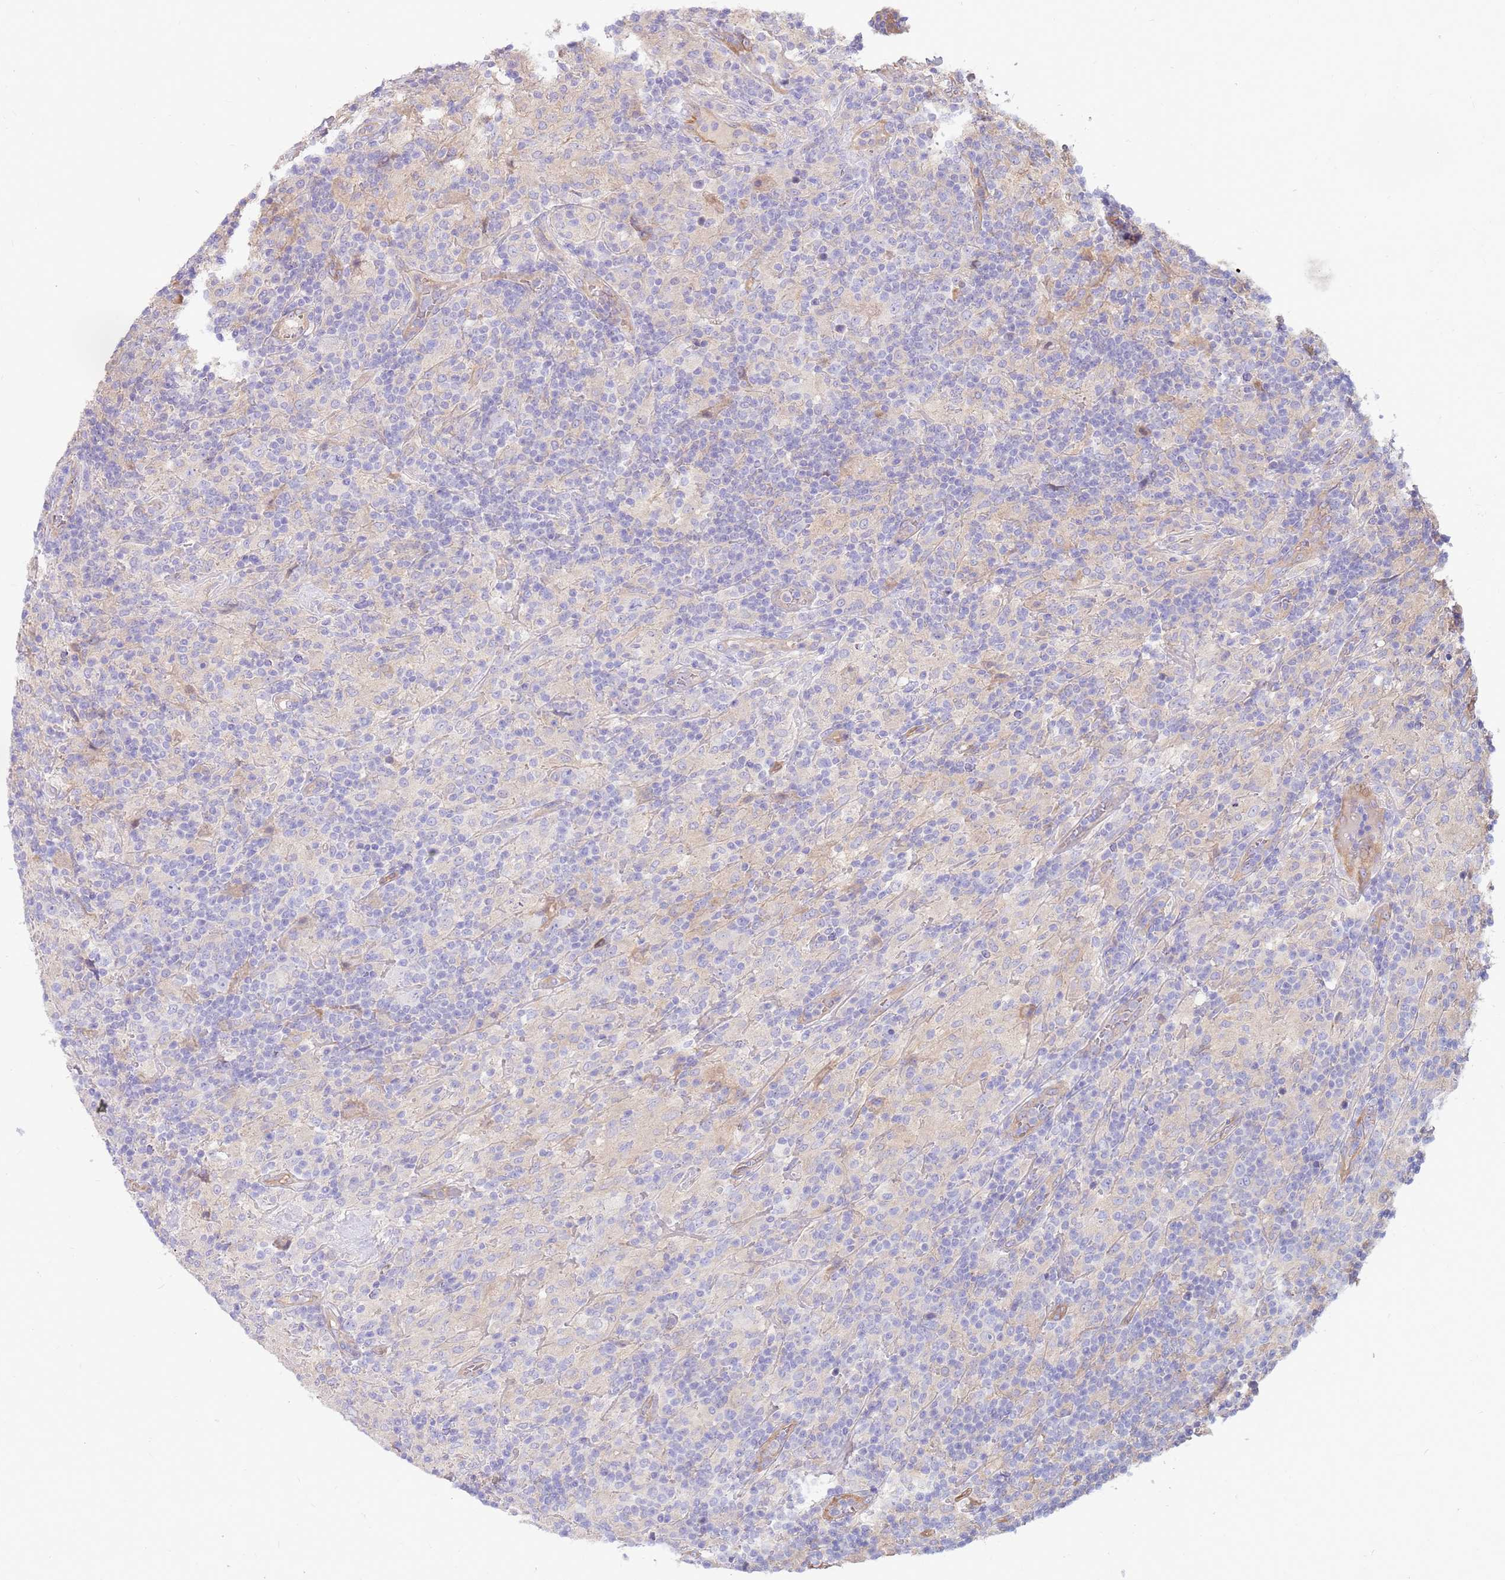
{"staining": {"intensity": "negative", "quantity": "none", "location": "none"}, "tissue": "lymphoma", "cell_type": "Tumor cells", "image_type": "cancer", "snomed": [{"axis": "morphology", "description": "Hodgkin's disease, NOS"}, {"axis": "topography", "description": "Lymph node"}], "caption": "The photomicrograph reveals no significant expression in tumor cells of lymphoma.", "gene": "SLC44A4", "patient": {"sex": "male", "age": 70}}